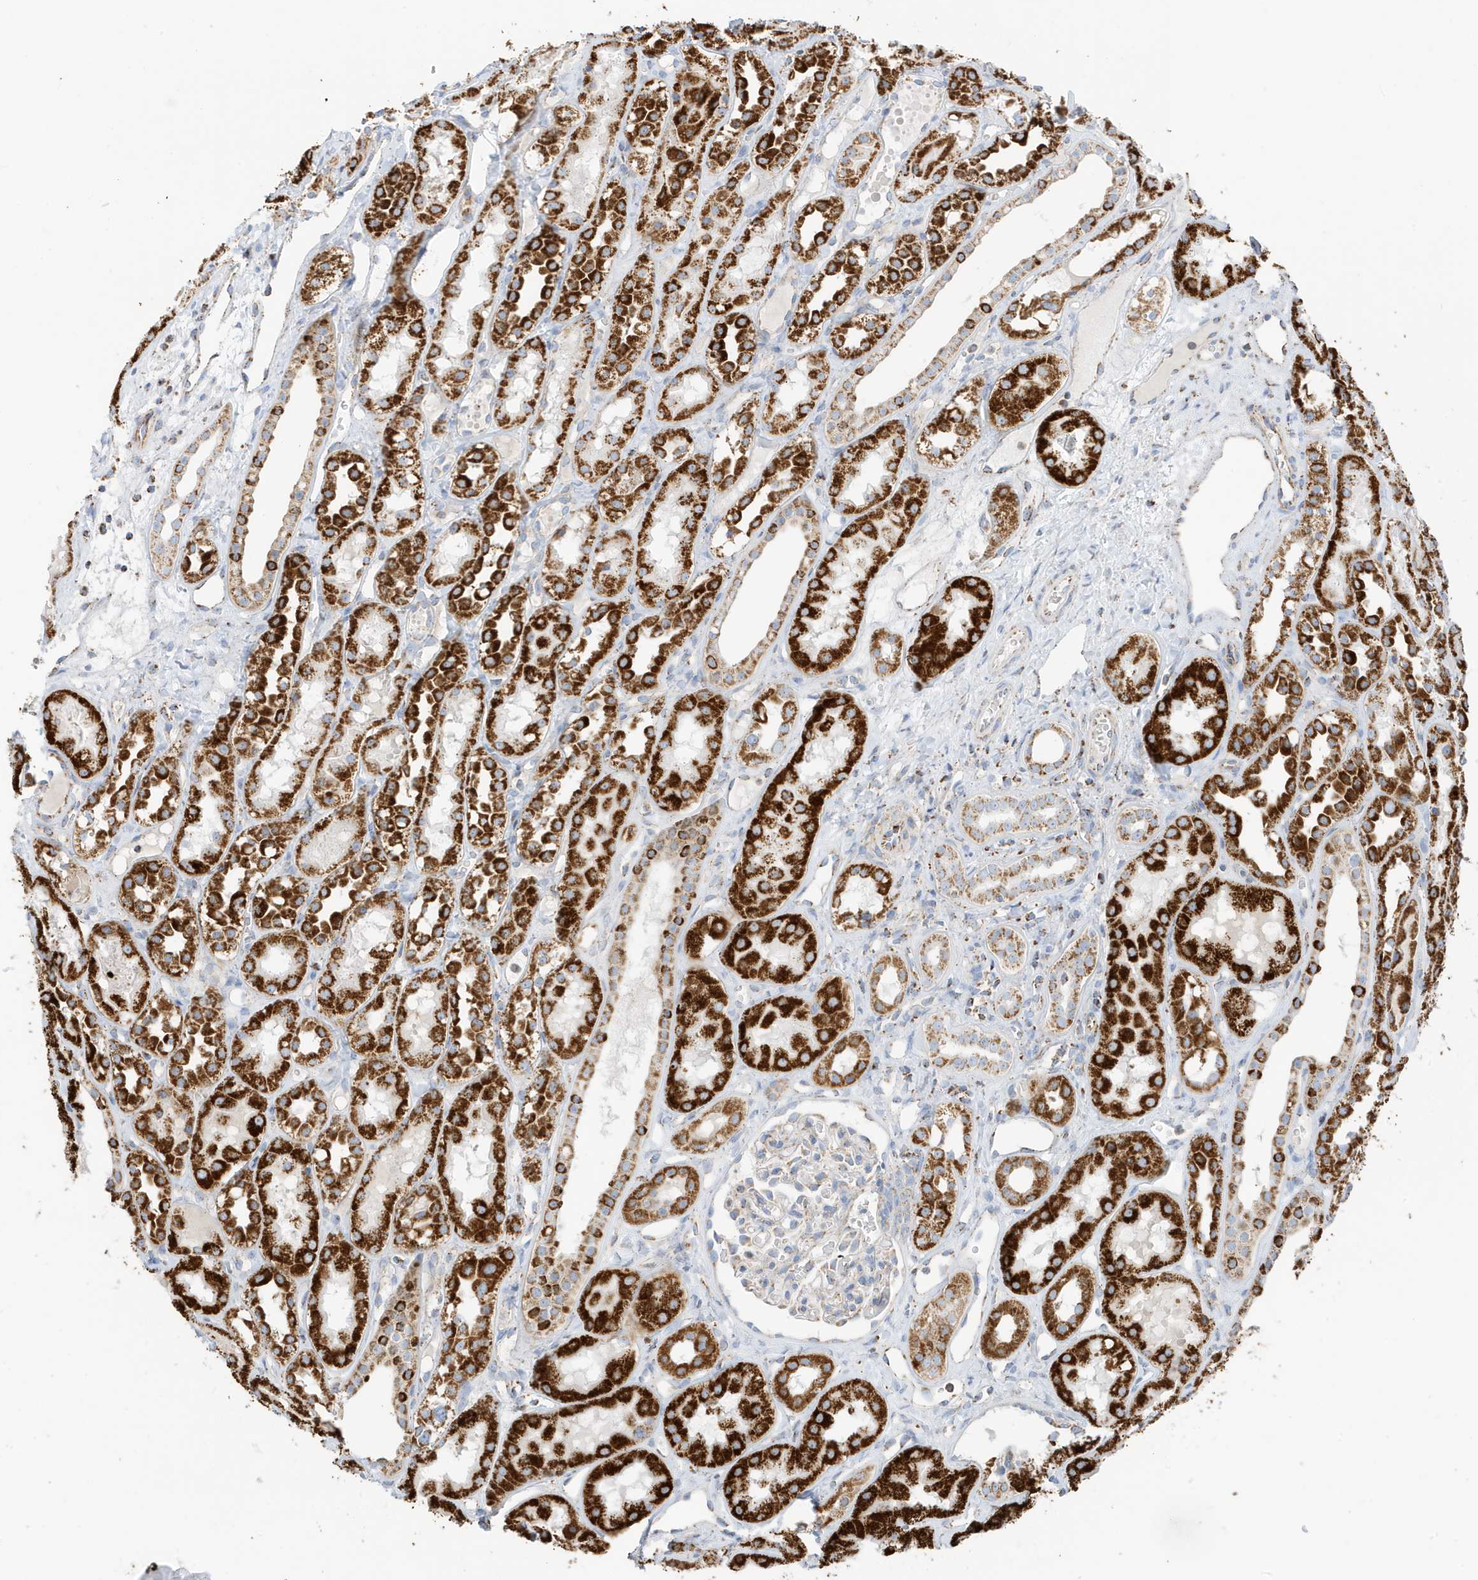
{"staining": {"intensity": "weak", "quantity": "25%-75%", "location": "cytoplasmic/membranous"}, "tissue": "kidney", "cell_type": "Cells in glomeruli", "image_type": "normal", "snomed": [{"axis": "morphology", "description": "Normal tissue, NOS"}, {"axis": "topography", "description": "Kidney"}], "caption": "An immunohistochemistry (IHC) histopathology image of benign tissue is shown. Protein staining in brown labels weak cytoplasmic/membranous positivity in kidney within cells in glomeruli. The staining is performed using DAB brown chromogen to label protein expression. The nuclei are counter-stained blue using hematoxylin.", "gene": "CAPN13", "patient": {"sex": "male", "age": 16}}